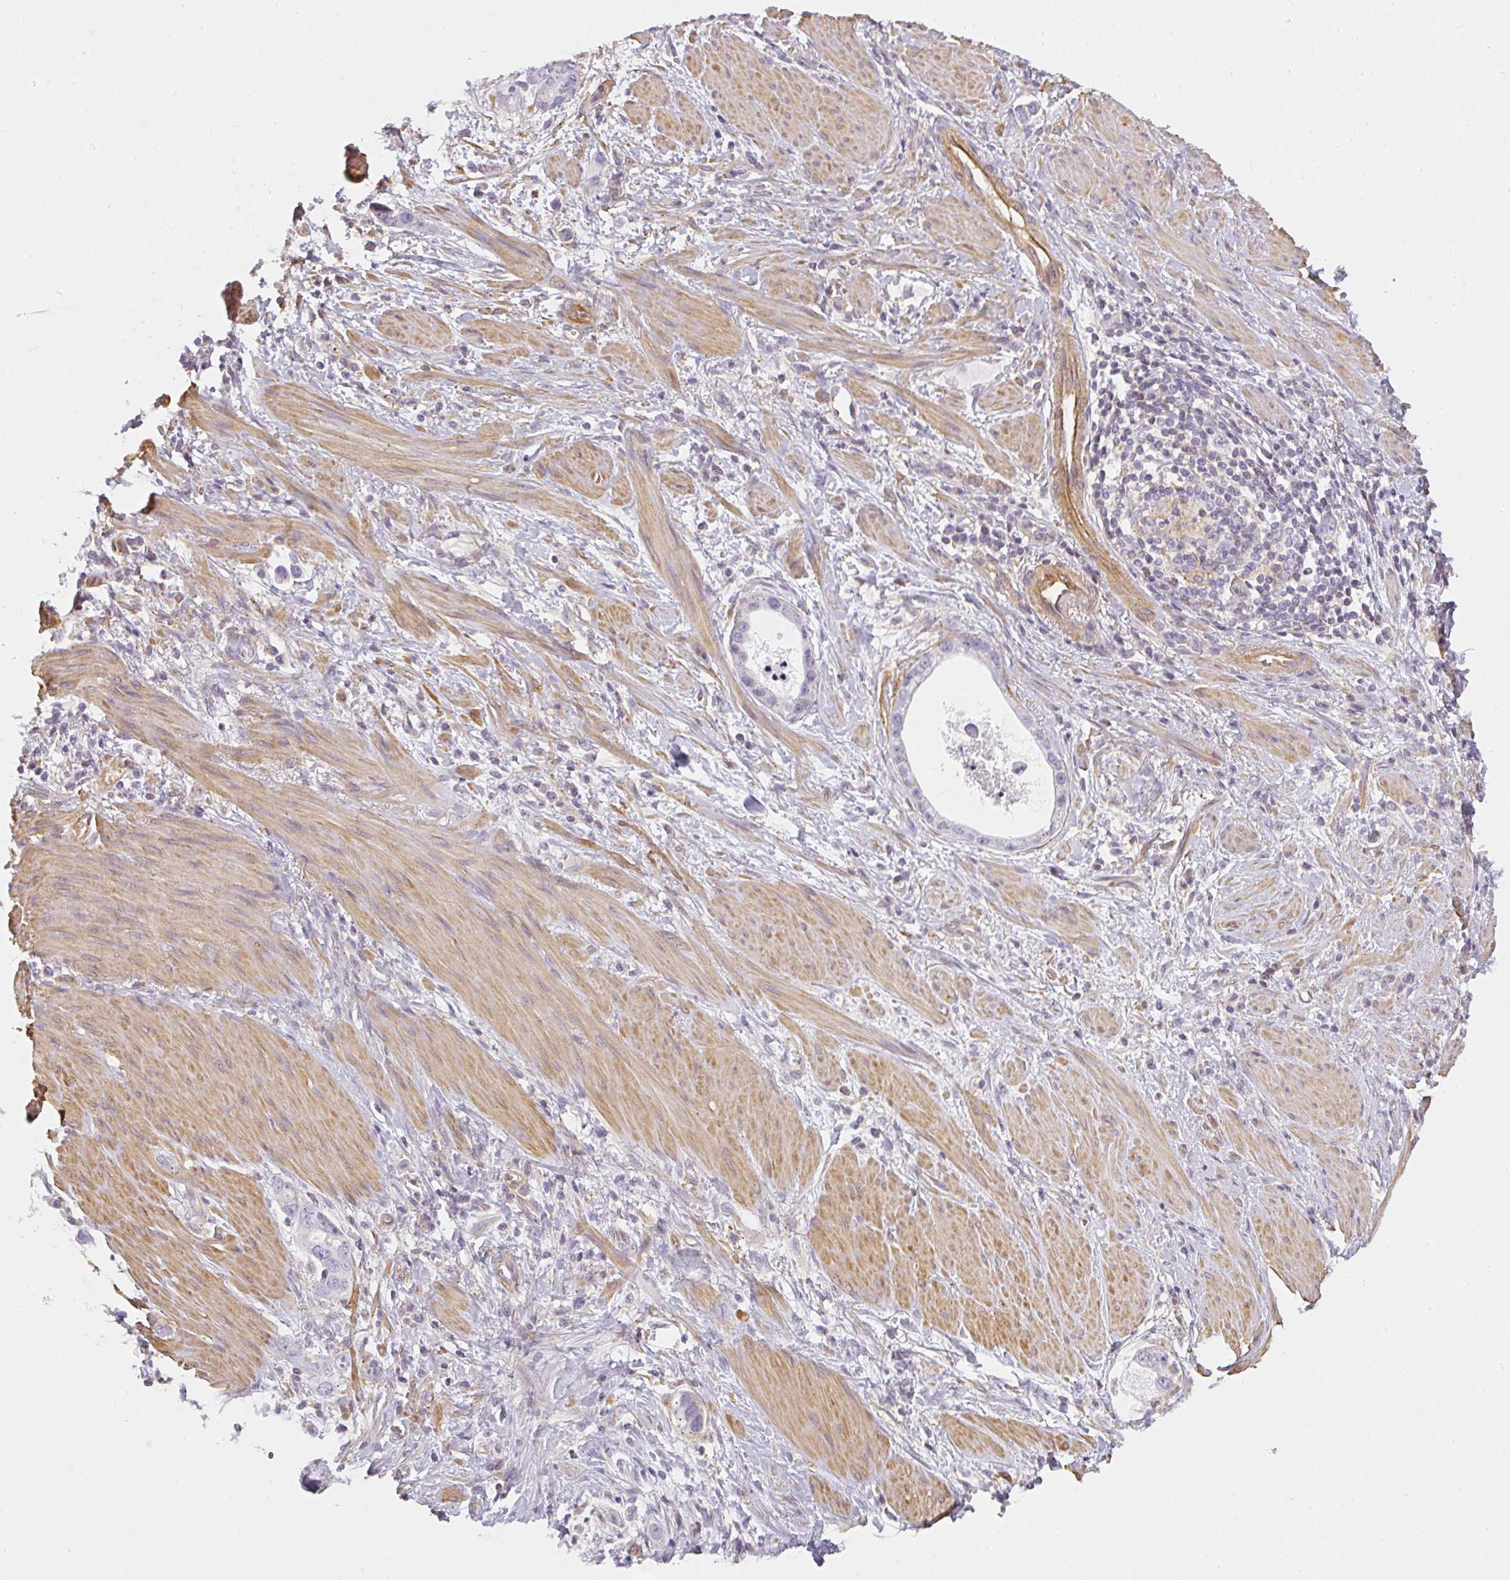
{"staining": {"intensity": "negative", "quantity": "none", "location": "none"}, "tissue": "stomach cancer", "cell_type": "Tumor cells", "image_type": "cancer", "snomed": [{"axis": "morphology", "description": "Adenocarcinoma, NOS"}, {"axis": "topography", "description": "Stomach, lower"}], "caption": "Histopathology image shows no significant protein expression in tumor cells of adenocarcinoma (stomach).", "gene": "SULF1", "patient": {"sex": "female", "age": 93}}